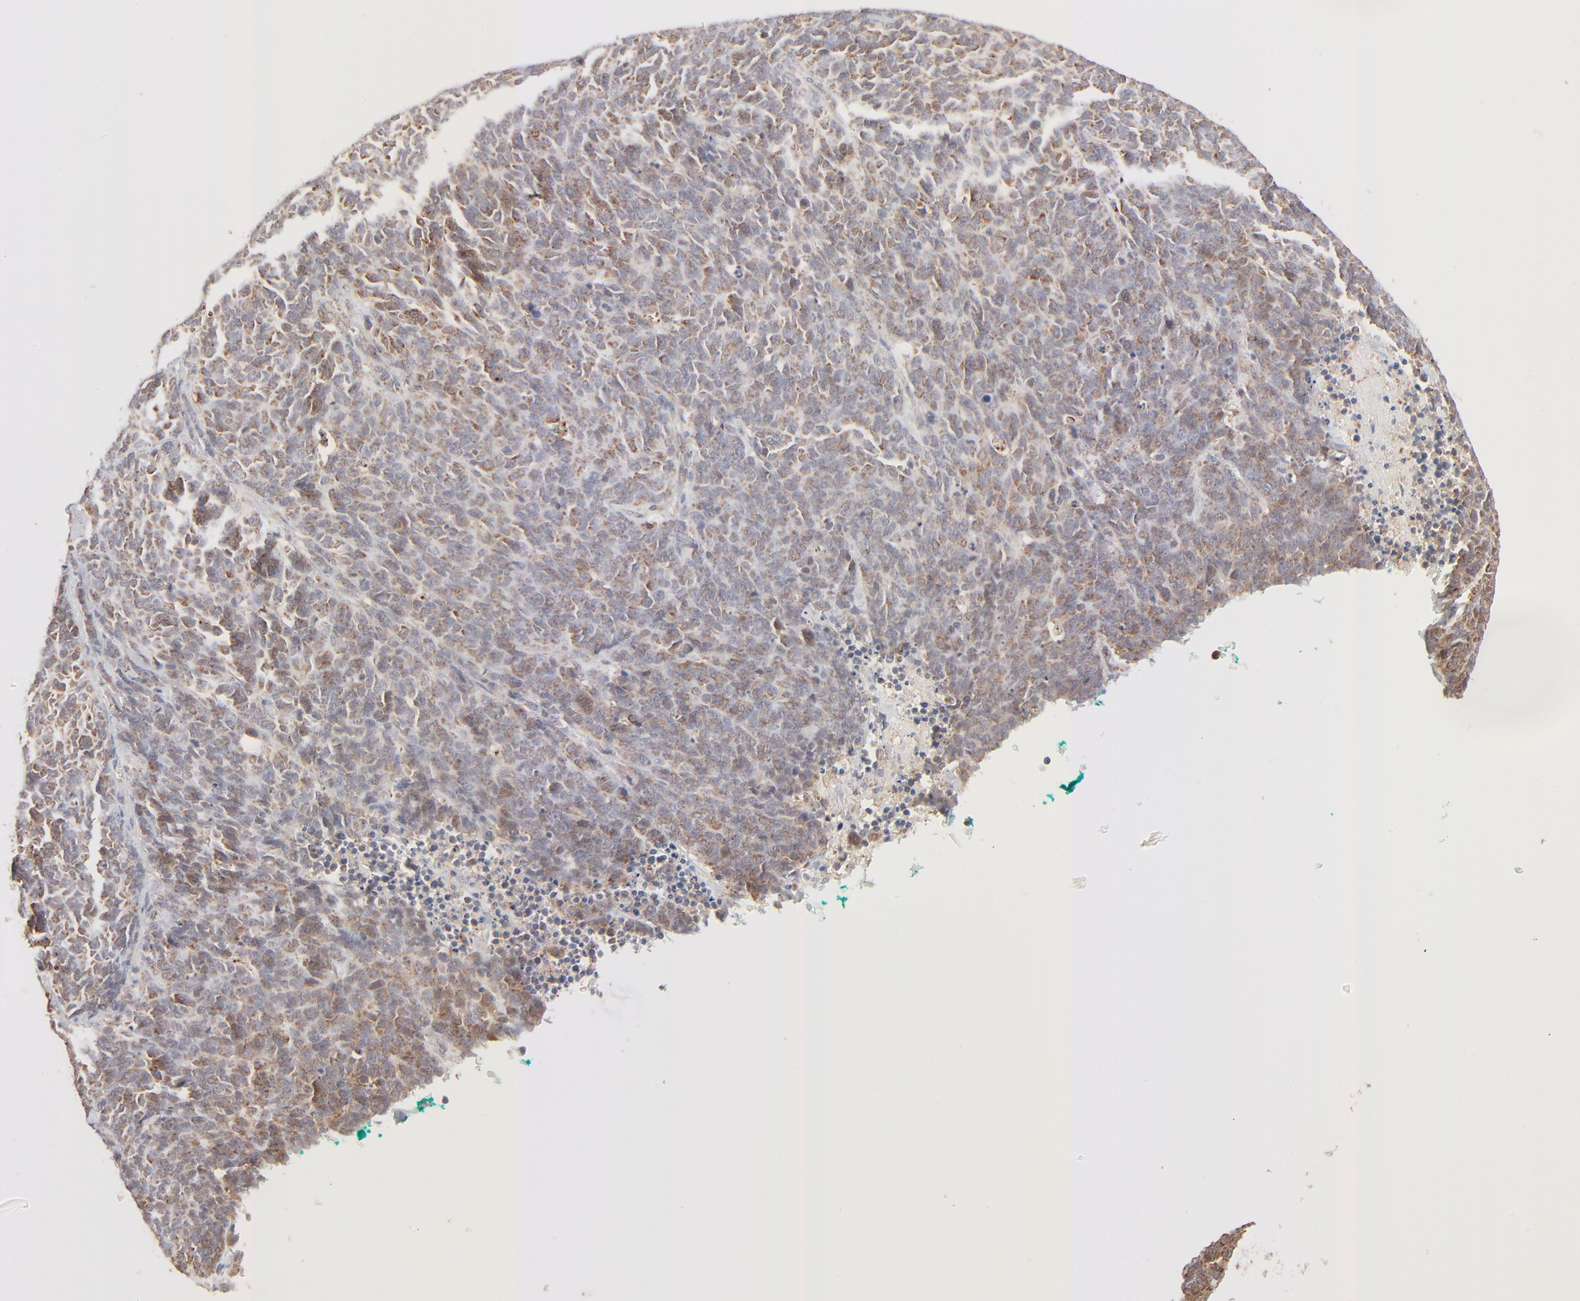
{"staining": {"intensity": "weak", "quantity": ">75%", "location": "cytoplasmic/membranous"}, "tissue": "lung cancer", "cell_type": "Tumor cells", "image_type": "cancer", "snomed": [{"axis": "morphology", "description": "Neoplasm, malignant, NOS"}, {"axis": "topography", "description": "Lung"}], "caption": "Immunohistochemical staining of lung cancer demonstrates low levels of weak cytoplasmic/membranous staining in about >75% of tumor cells.", "gene": "CSPG4", "patient": {"sex": "female", "age": 58}}